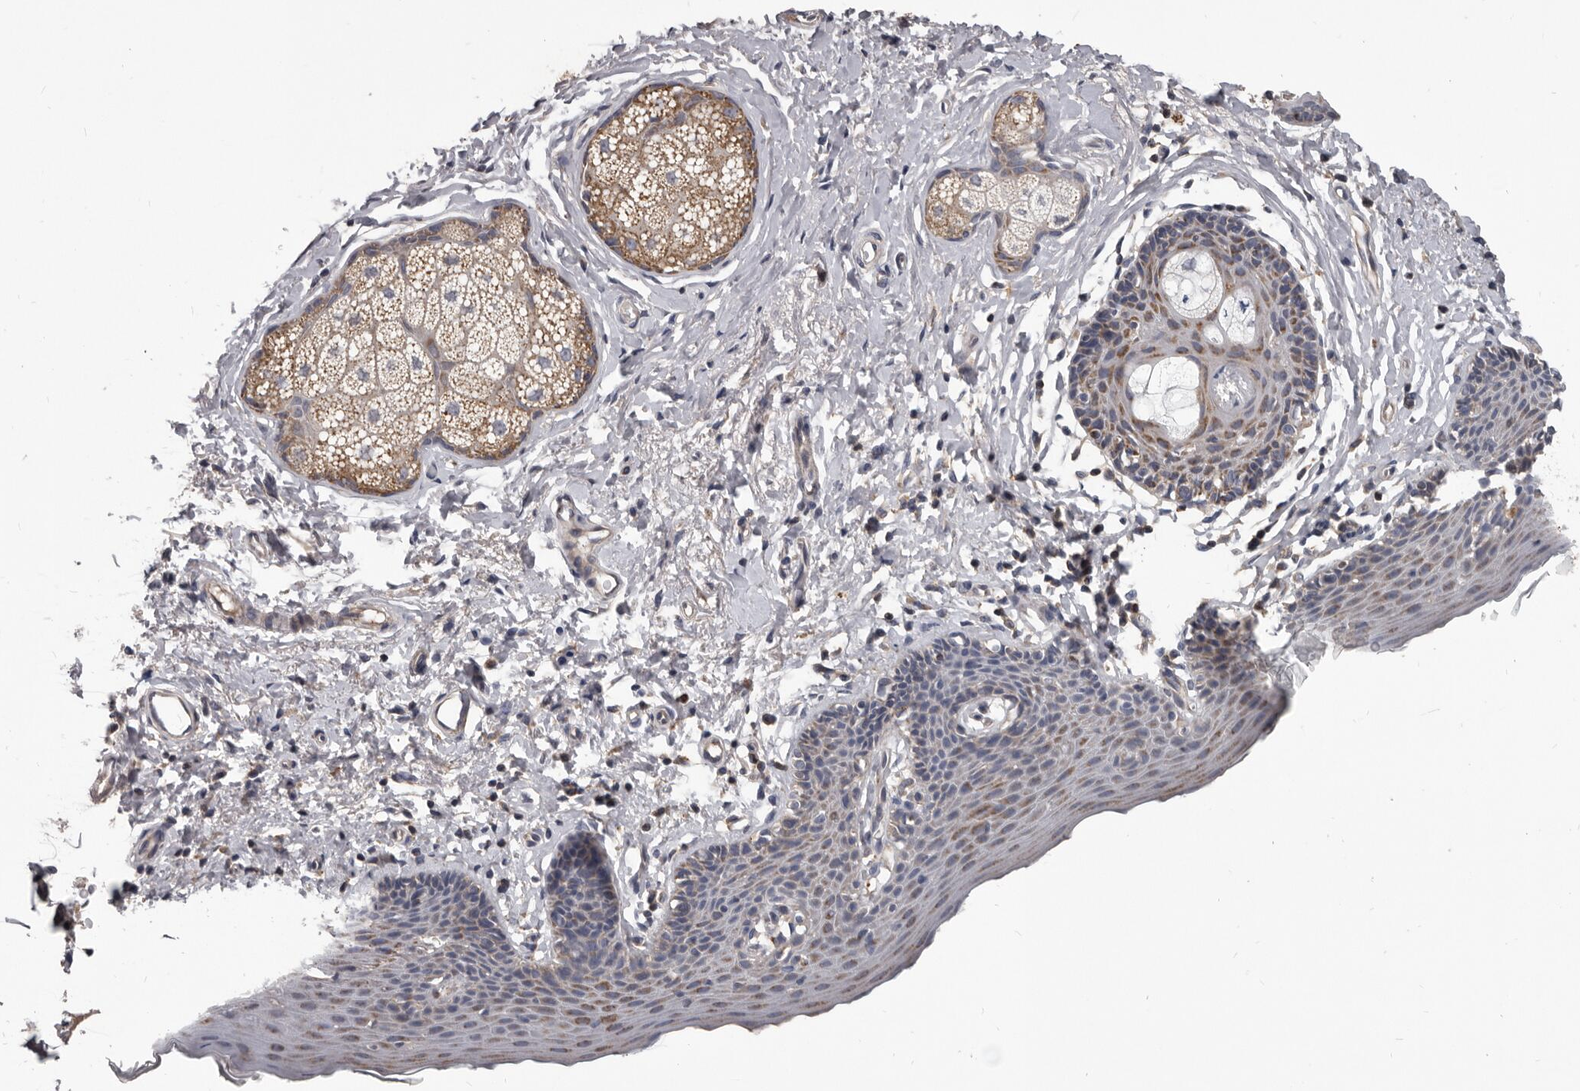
{"staining": {"intensity": "moderate", "quantity": ">75%", "location": "cytoplasmic/membranous"}, "tissue": "skin", "cell_type": "Epidermal cells", "image_type": "normal", "snomed": [{"axis": "morphology", "description": "Normal tissue, NOS"}, {"axis": "topography", "description": "Vulva"}], "caption": "Protein staining displays moderate cytoplasmic/membranous expression in about >75% of epidermal cells in normal skin.", "gene": "ALDH5A1", "patient": {"sex": "female", "age": 66}}